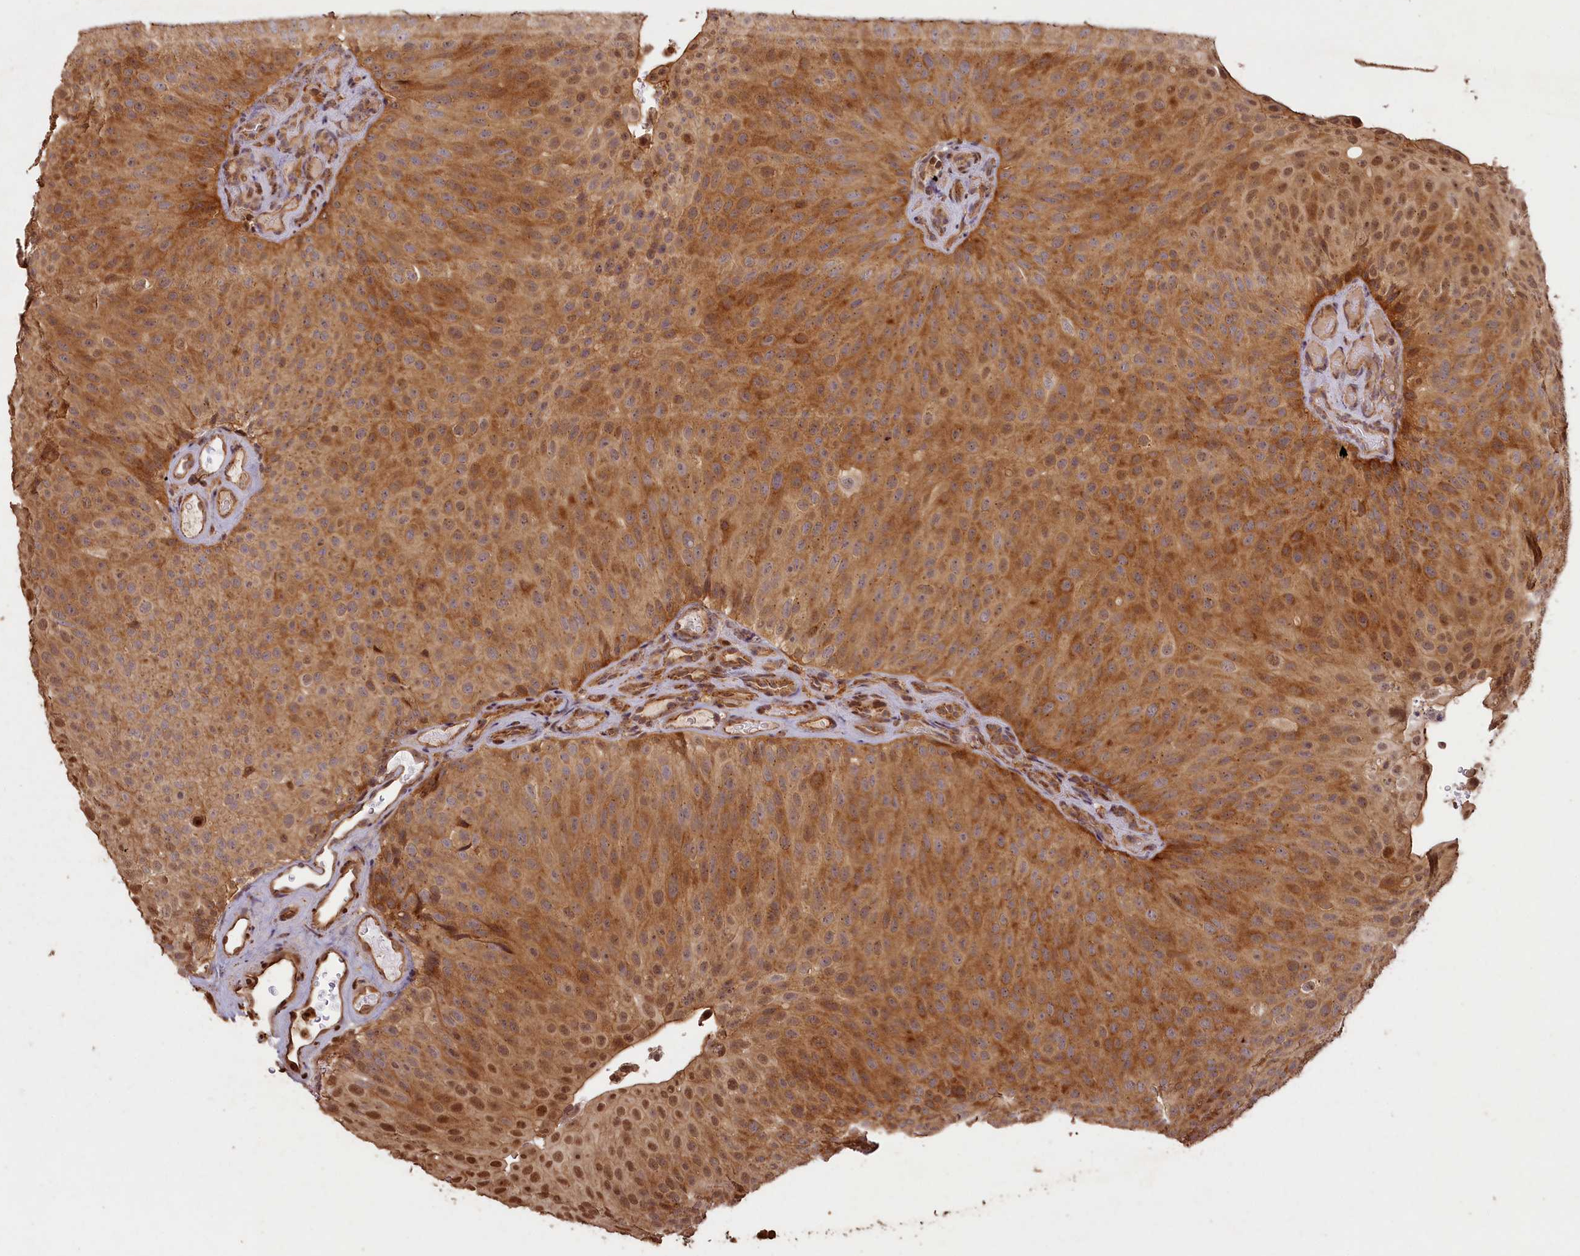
{"staining": {"intensity": "moderate", "quantity": ">75%", "location": "cytoplasmic/membranous,nuclear"}, "tissue": "urothelial cancer", "cell_type": "Tumor cells", "image_type": "cancer", "snomed": [{"axis": "morphology", "description": "Urothelial carcinoma, Low grade"}, {"axis": "topography", "description": "Urinary bladder"}], "caption": "Immunohistochemistry histopathology image of human urothelial cancer stained for a protein (brown), which exhibits medium levels of moderate cytoplasmic/membranous and nuclear expression in about >75% of tumor cells.", "gene": "MADD", "patient": {"sex": "male", "age": 78}}